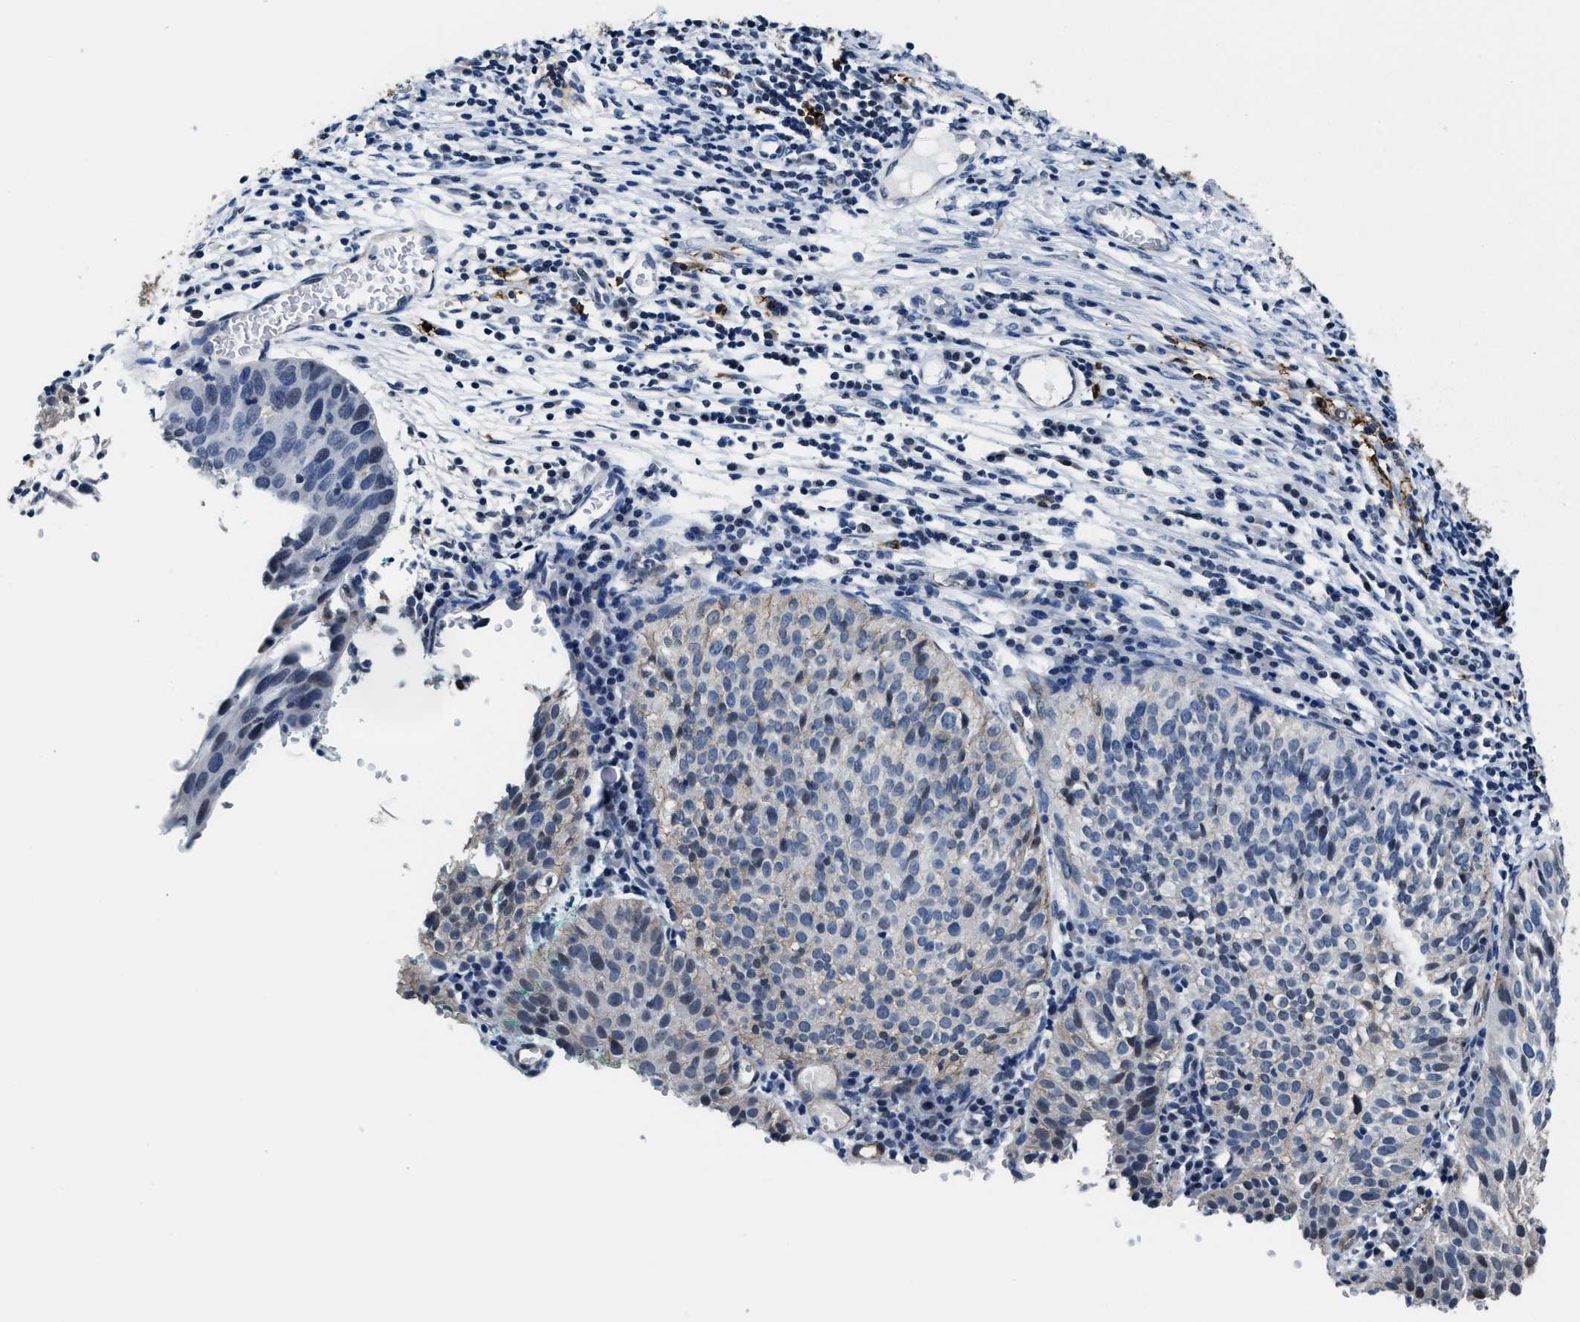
{"staining": {"intensity": "negative", "quantity": "none", "location": "none"}, "tissue": "cervical cancer", "cell_type": "Tumor cells", "image_type": "cancer", "snomed": [{"axis": "morphology", "description": "Squamous cell carcinoma, NOS"}, {"axis": "topography", "description": "Cervix"}], "caption": "IHC of human cervical squamous cell carcinoma exhibits no positivity in tumor cells.", "gene": "MARCKSL1", "patient": {"sex": "female", "age": 38}}